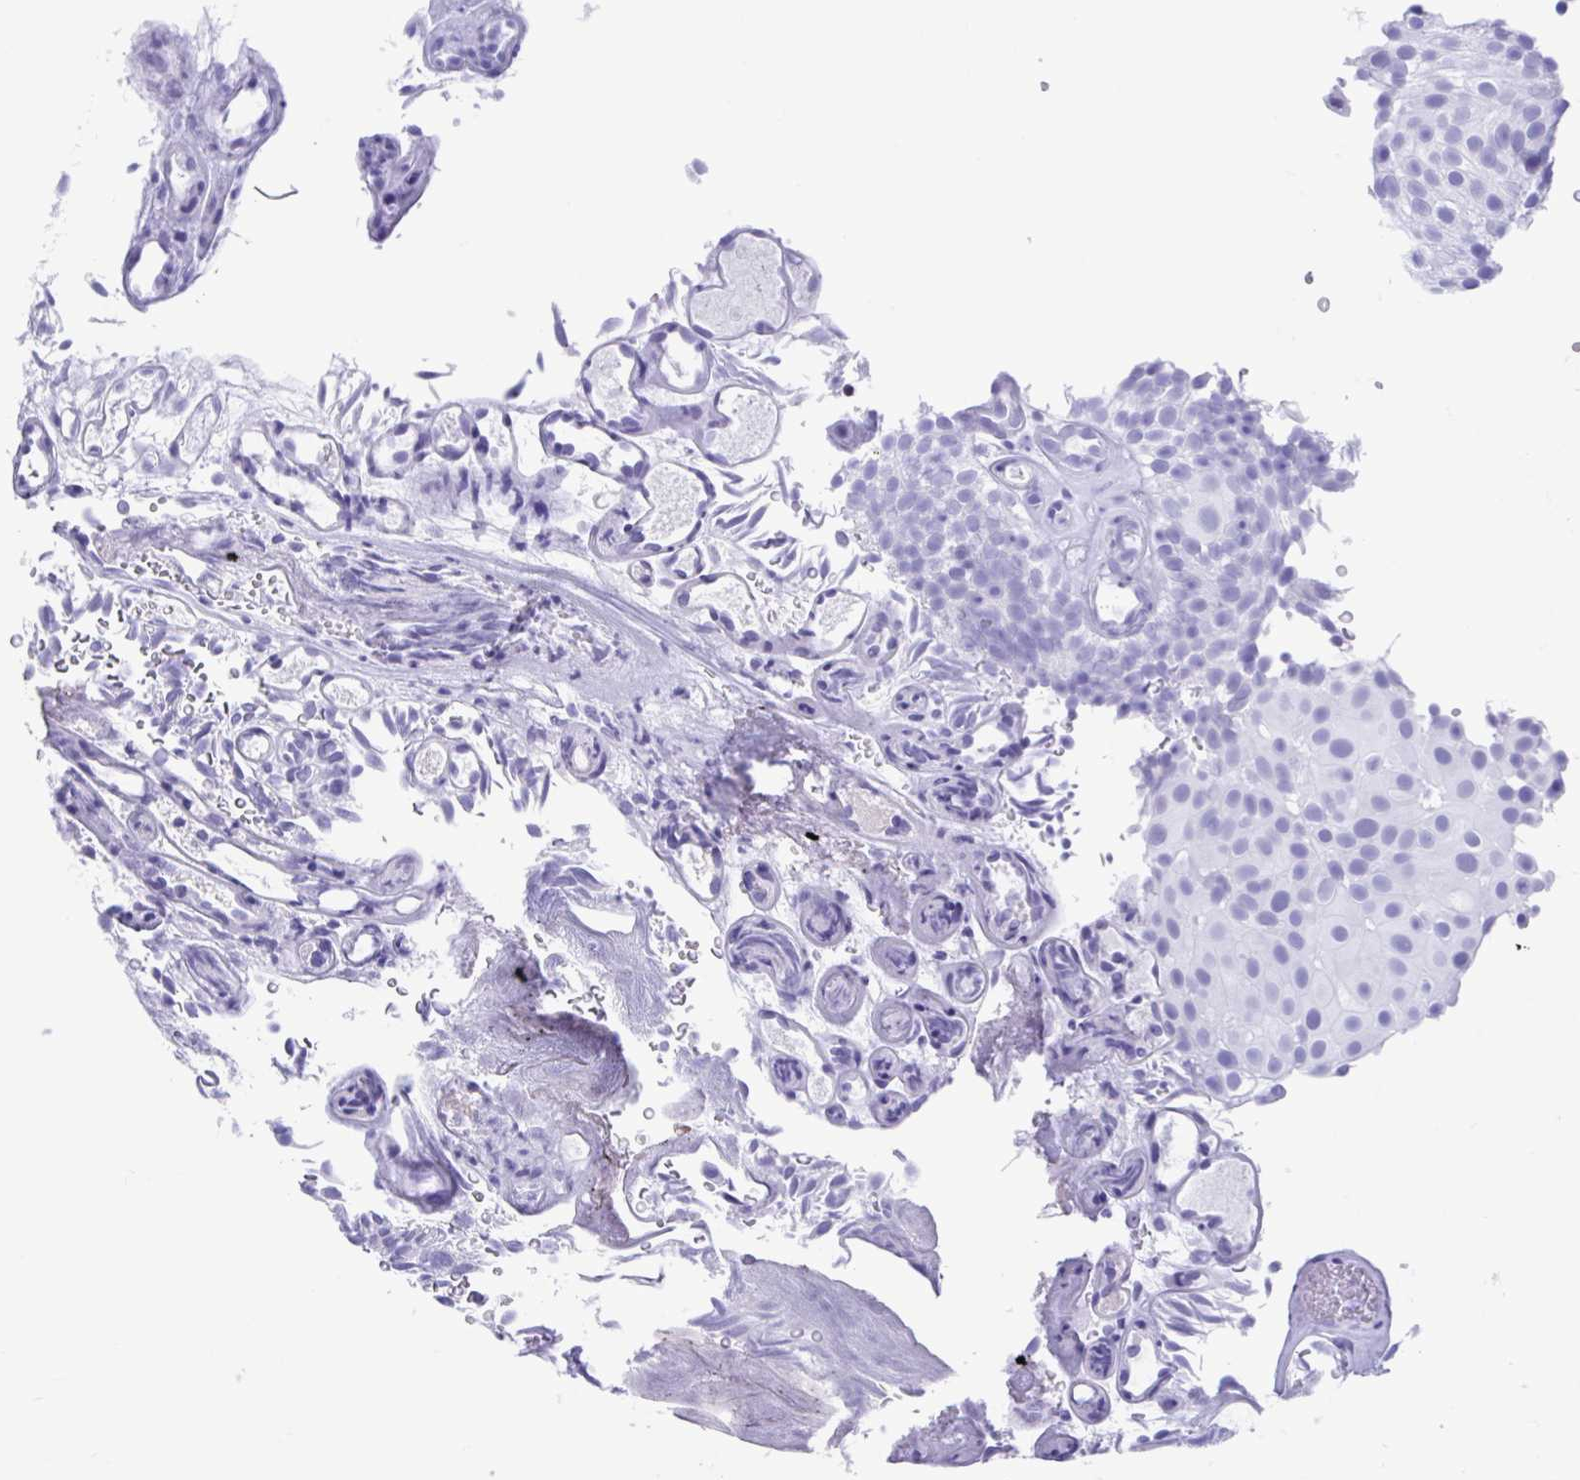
{"staining": {"intensity": "negative", "quantity": "none", "location": "none"}, "tissue": "urothelial cancer", "cell_type": "Tumor cells", "image_type": "cancer", "snomed": [{"axis": "morphology", "description": "Urothelial carcinoma, Low grade"}, {"axis": "topography", "description": "Urinary bladder"}], "caption": "Immunohistochemistry (IHC) micrograph of neoplastic tissue: urothelial carcinoma (low-grade) stained with DAB (3,3'-diaminobenzidine) reveals no significant protein expression in tumor cells.", "gene": "TMEM35A", "patient": {"sex": "male", "age": 78}}